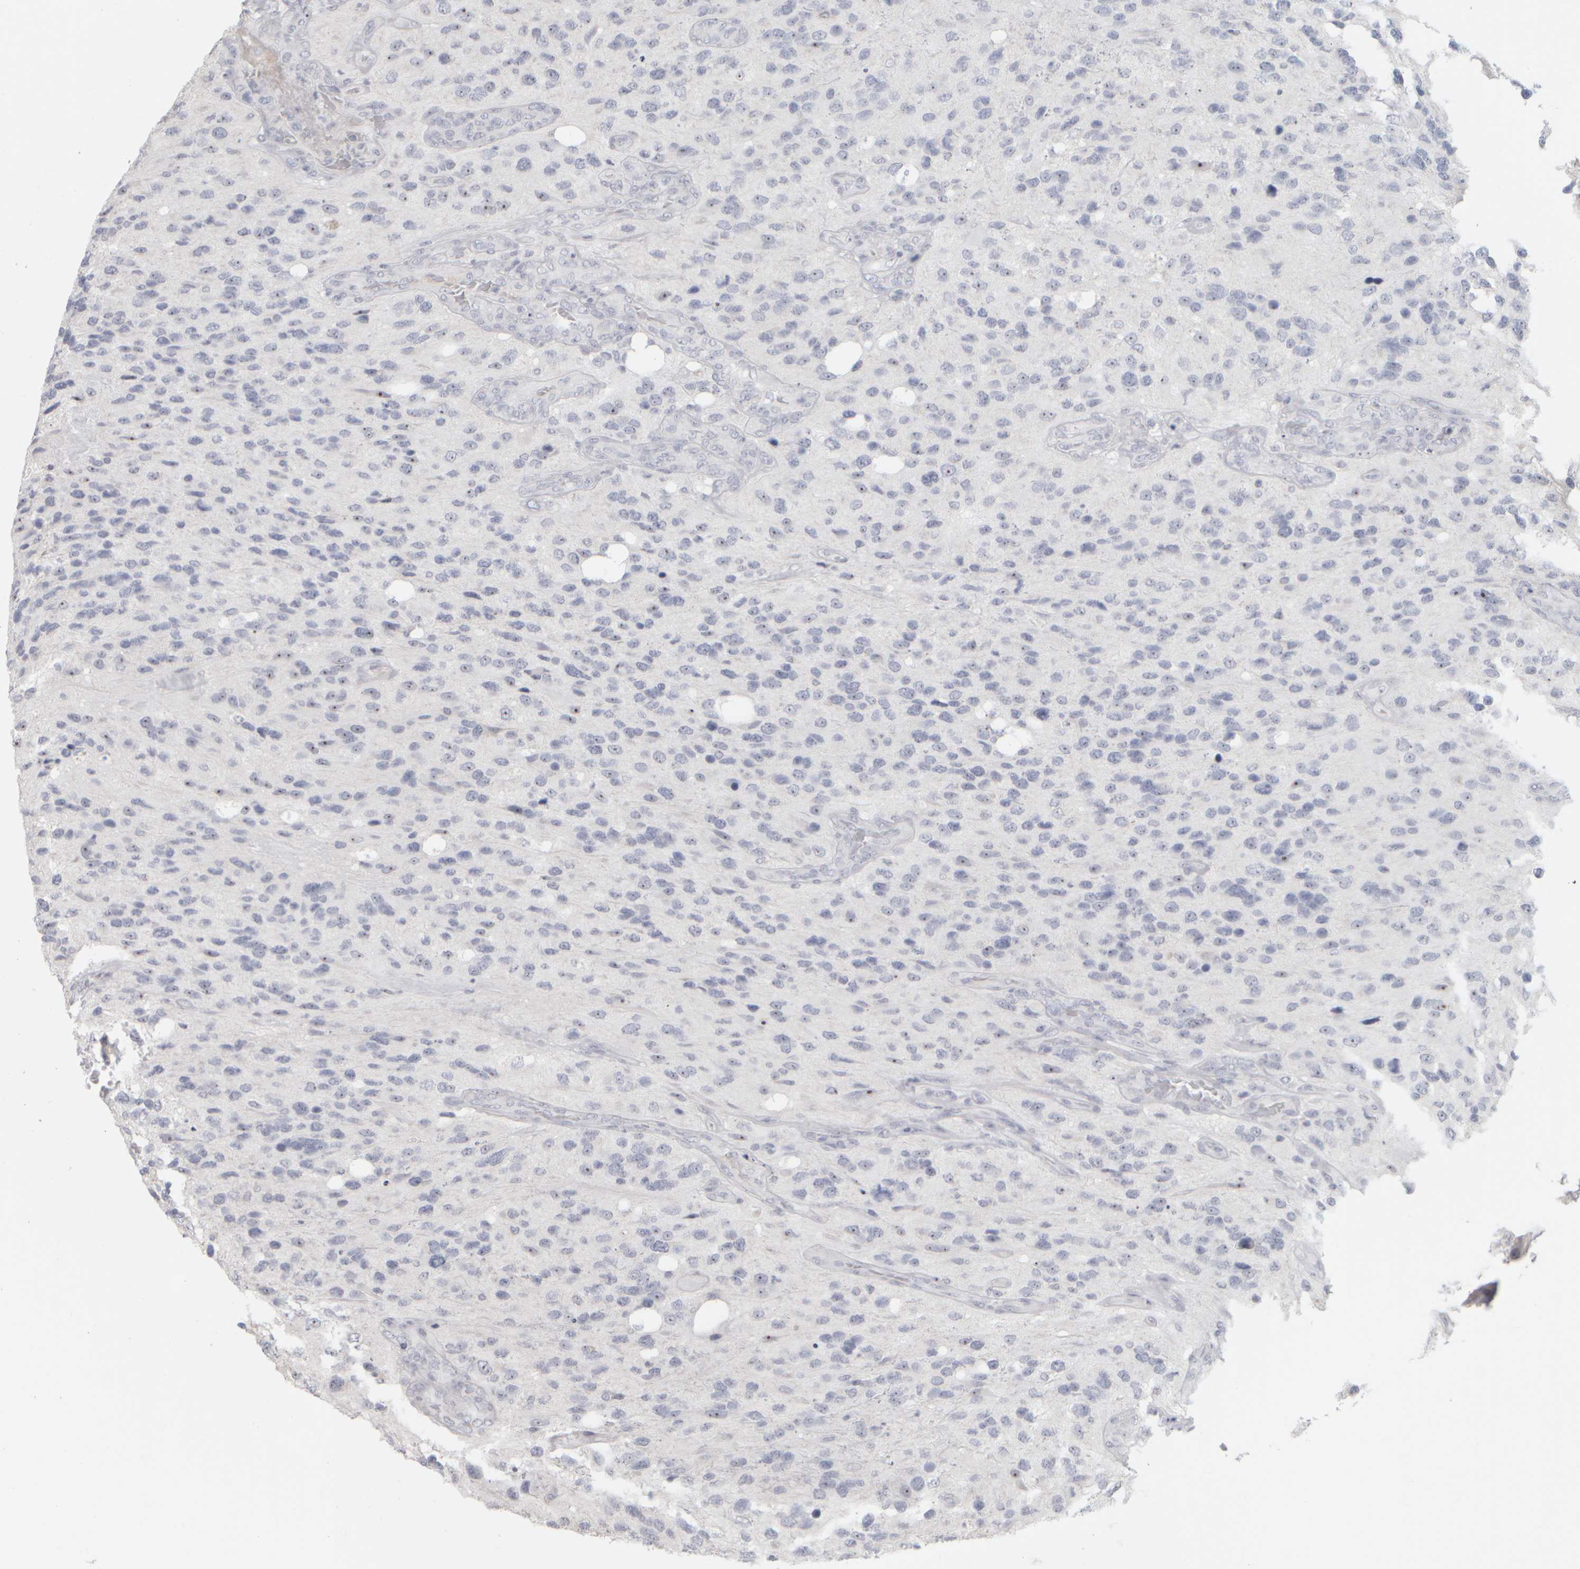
{"staining": {"intensity": "moderate", "quantity": "<25%", "location": "nuclear"}, "tissue": "glioma", "cell_type": "Tumor cells", "image_type": "cancer", "snomed": [{"axis": "morphology", "description": "Glioma, malignant, High grade"}, {"axis": "topography", "description": "Brain"}], "caption": "High-power microscopy captured an immunohistochemistry micrograph of malignant high-grade glioma, revealing moderate nuclear positivity in about <25% of tumor cells. (DAB (3,3'-diaminobenzidine) IHC, brown staining for protein, blue staining for nuclei).", "gene": "DCXR", "patient": {"sex": "female", "age": 58}}